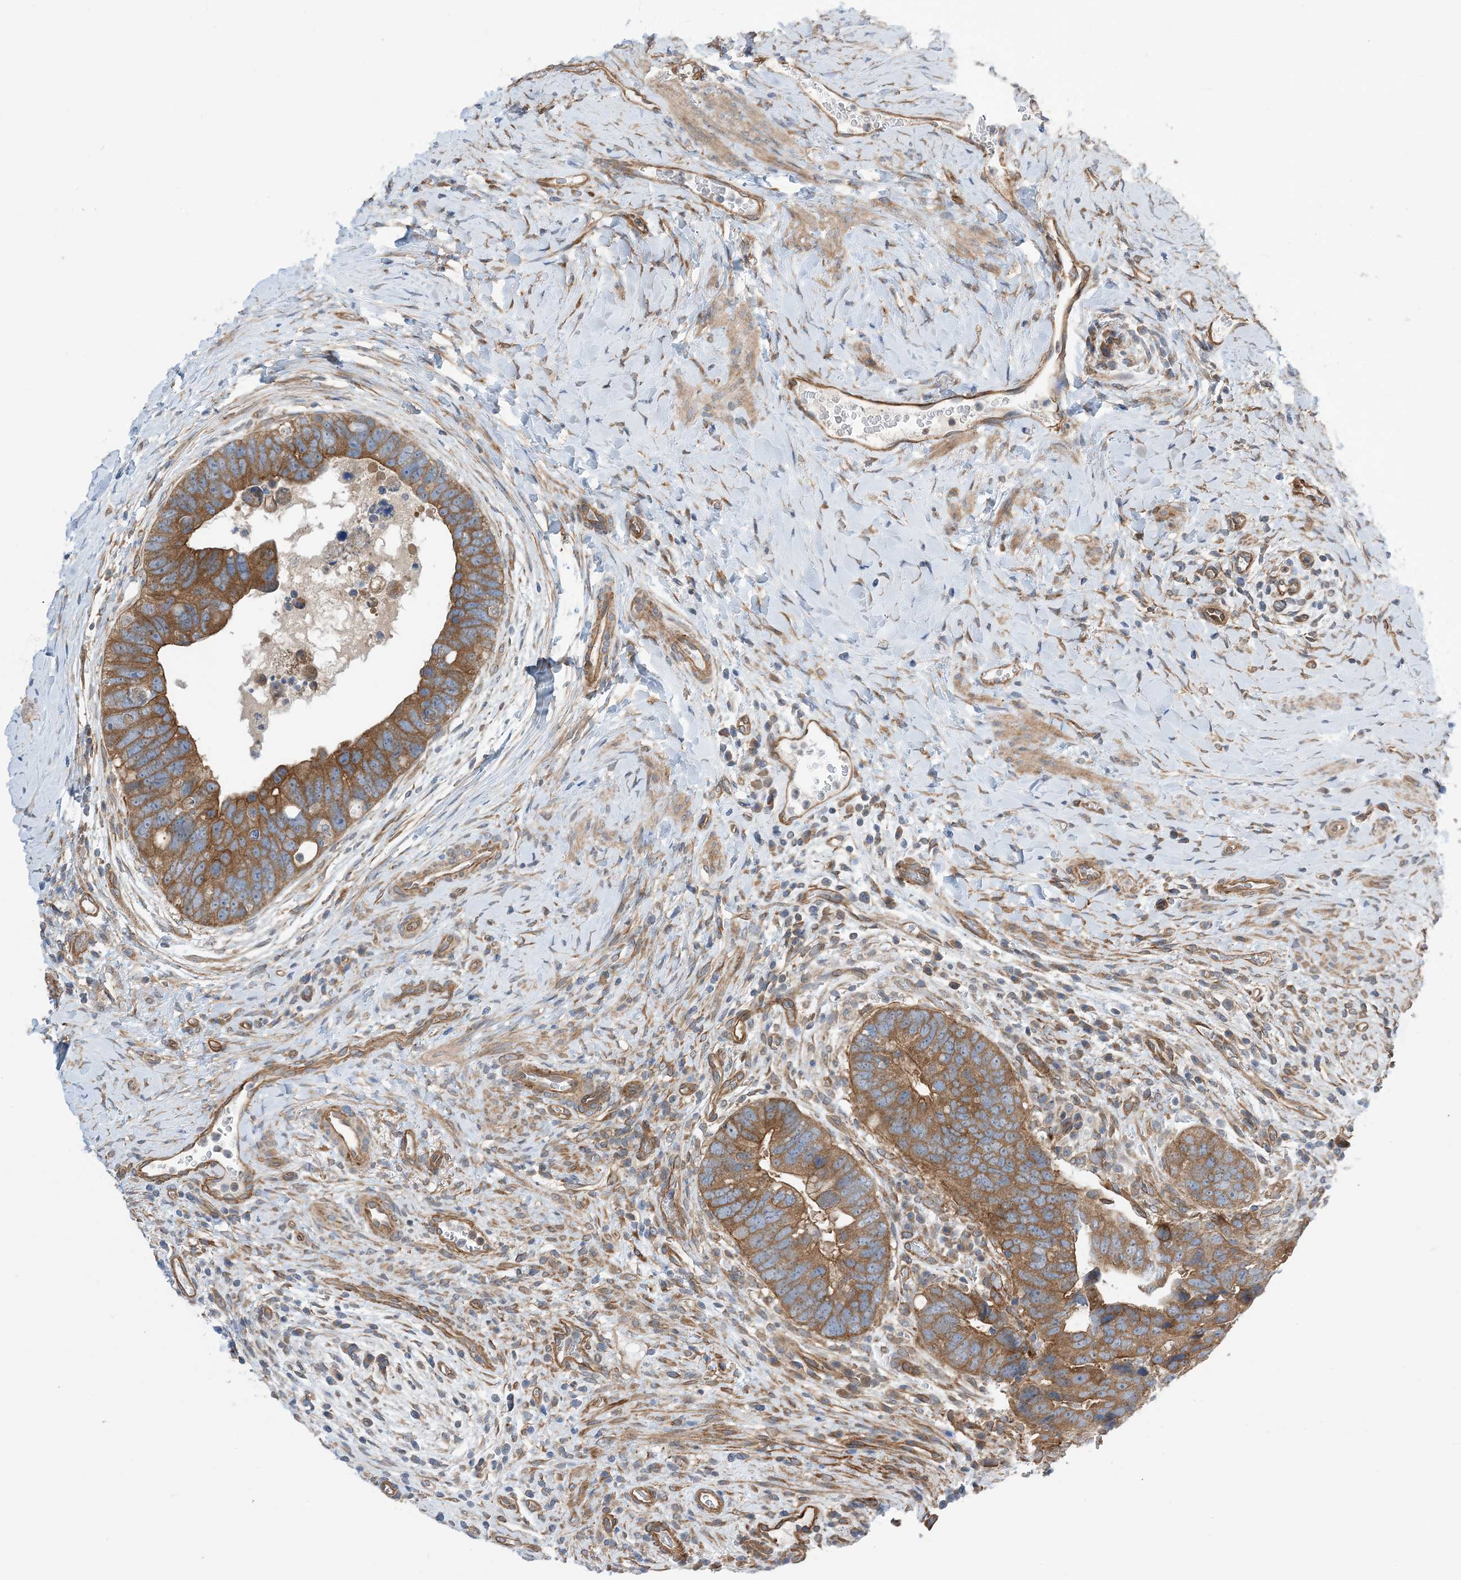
{"staining": {"intensity": "moderate", "quantity": ">75%", "location": "cytoplasmic/membranous"}, "tissue": "colorectal cancer", "cell_type": "Tumor cells", "image_type": "cancer", "snomed": [{"axis": "morphology", "description": "Adenocarcinoma, NOS"}, {"axis": "topography", "description": "Rectum"}], "caption": "Immunohistochemistry (IHC) of colorectal adenocarcinoma reveals medium levels of moderate cytoplasmic/membranous positivity in about >75% of tumor cells. The staining was performed using DAB, with brown indicating positive protein expression. Nuclei are stained blue with hematoxylin.", "gene": "EHBP1", "patient": {"sex": "male", "age": 59}}